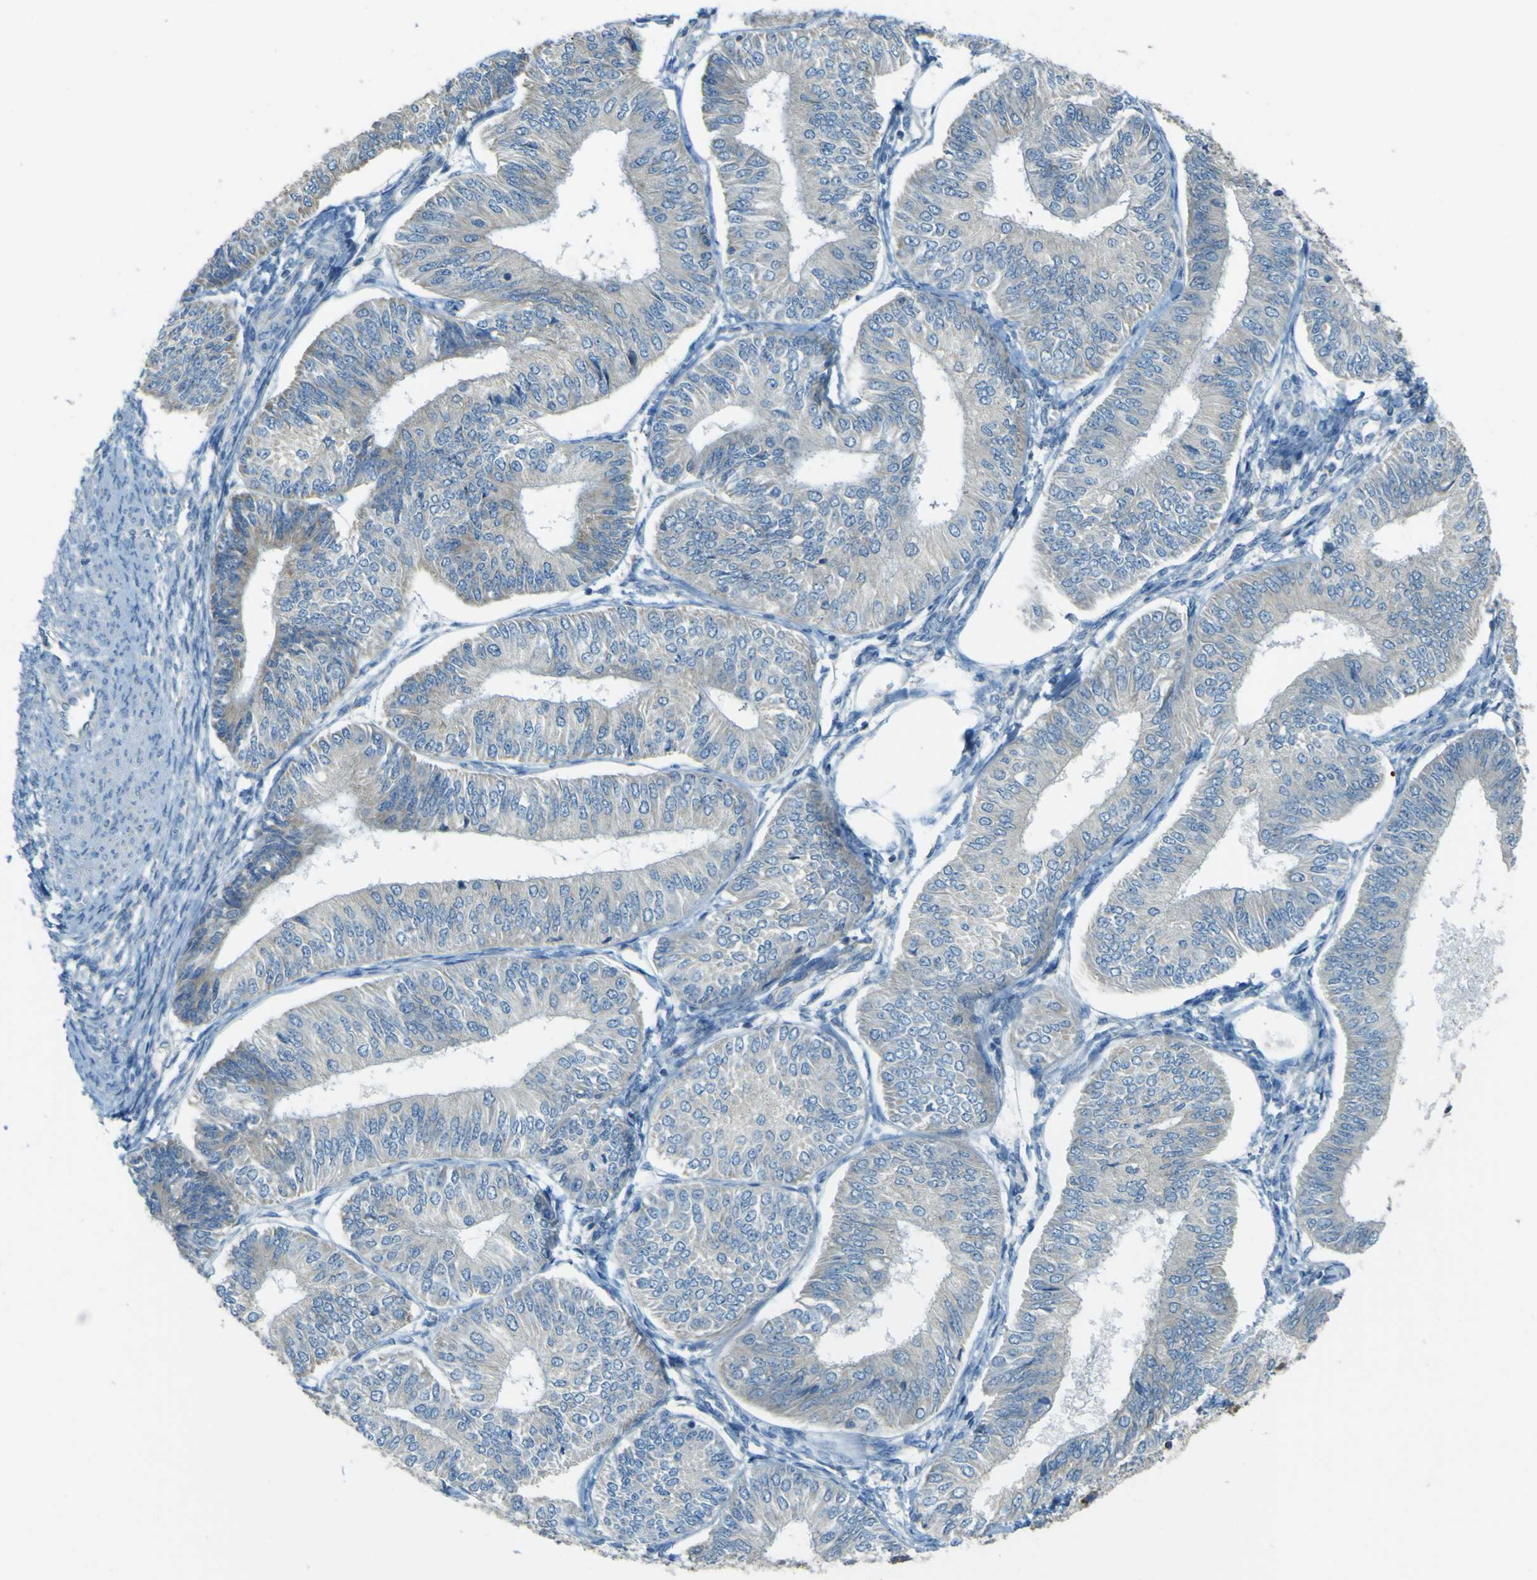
{"staining": {"intensity": "negative", "quantity": "none", "location": "none"}, "tissue": "endometrial cancer", "cell_type": "Tumor cells", "image_type": "cancer", "snomed": [{"axis": "morphology", "description": "Adenocarcinoma, NOS"}, {"axis": "topography", "description": "Endometrium"}], "caption": "An IHC image of endometrial cancer (adenocarcinoma) is shown. There is no staining in tumor cells of endometrial cancer (adenocarcinoma). Nuclei are stained in blue.", "gene": "FKTN", "patient": {"sex": "female", "age": 58}}